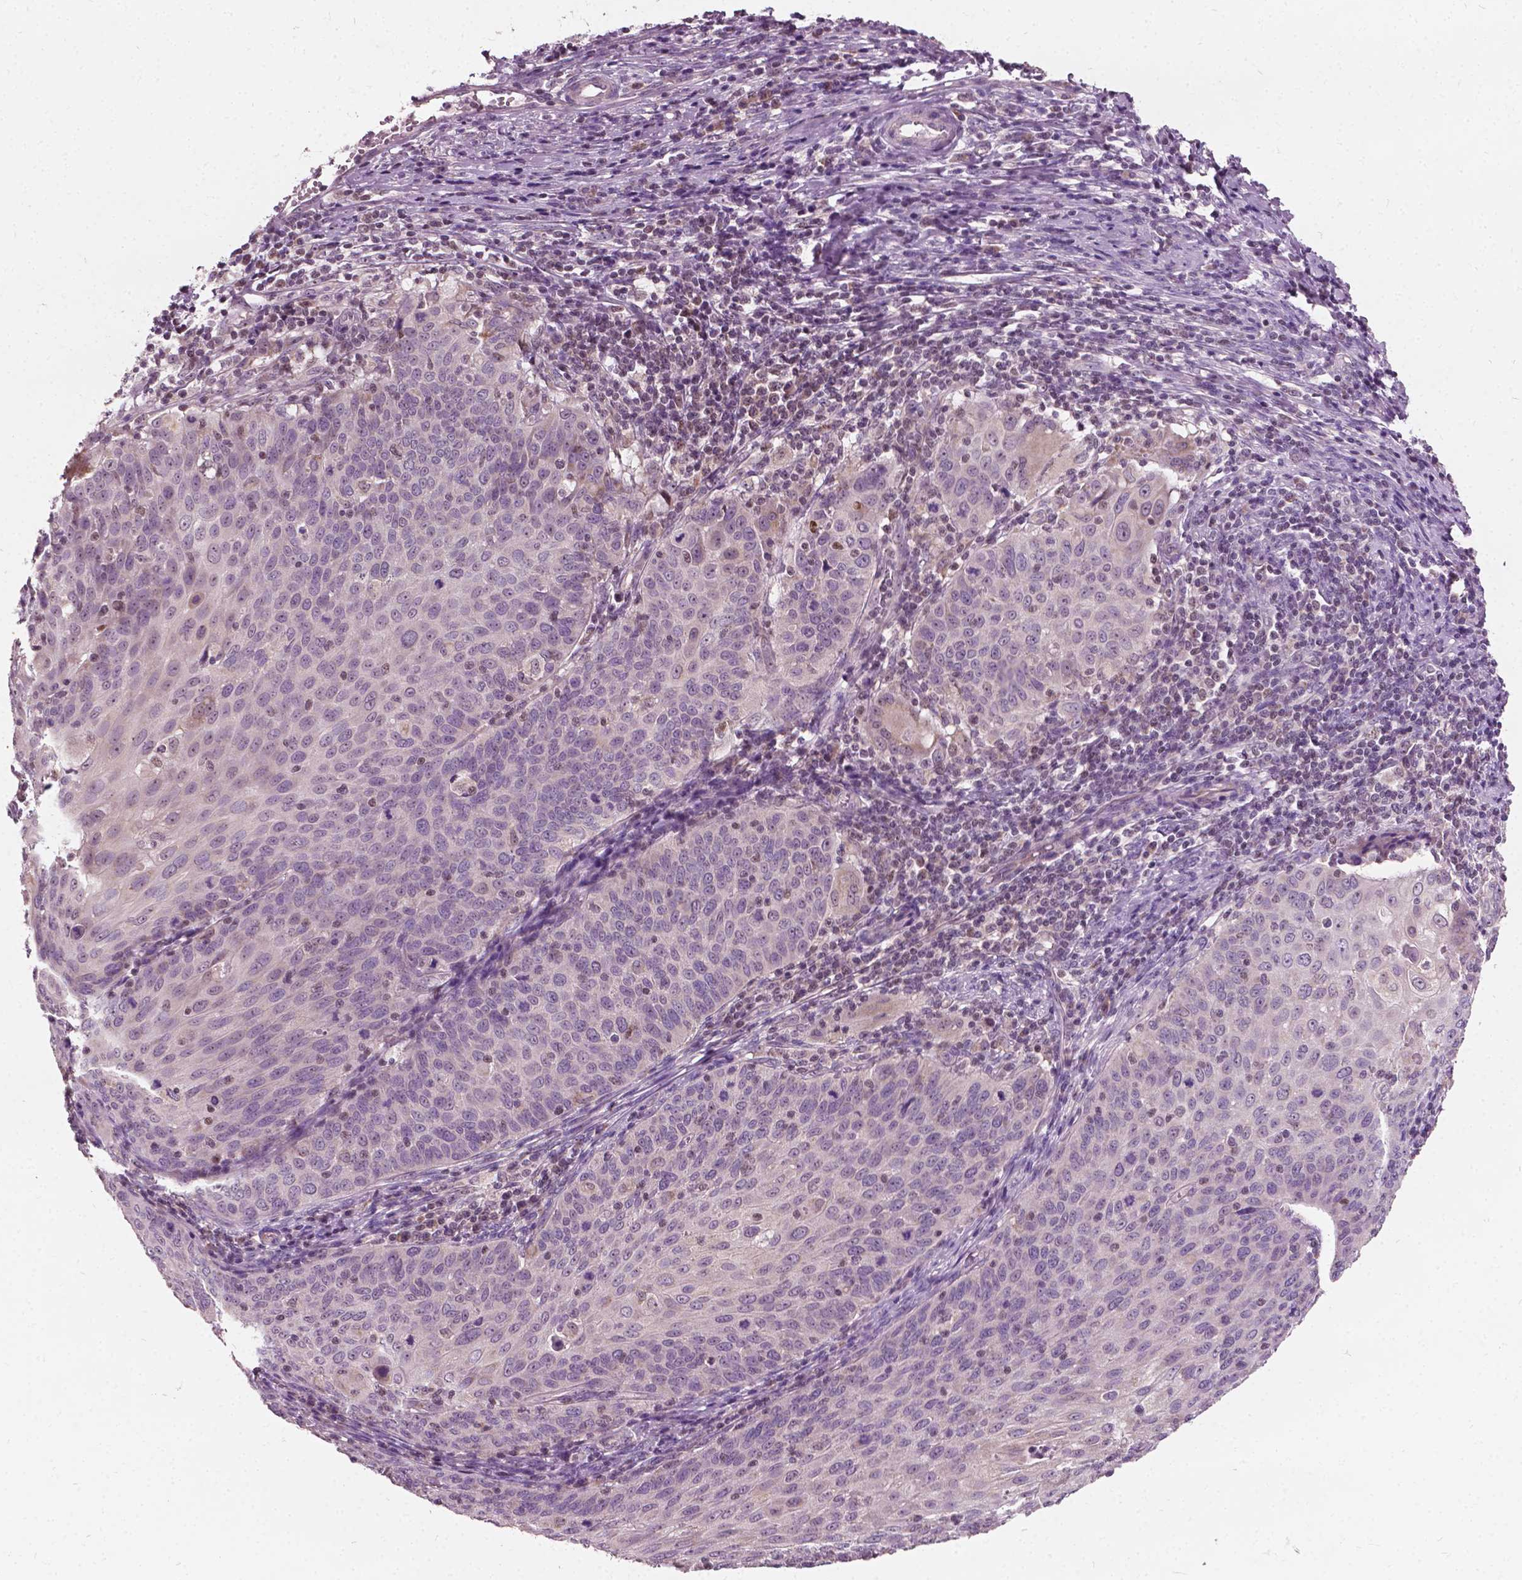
{"staining": {"intensity": "negative", "quantity": "none", "location": "none"}, "tissue": "cervical cancer", "cell_type": "Tumor cells", "image_type": "cancer", "snomed": [{"axis": "morphology", "description": "Squamous cell carcinoma, NOS"}, {"axis": "topography", "description": "Cervix"}], "caption": "The histopathology image reveals no staining of tumor cells in cervical cancer.", "gene": "ODF3L2", "patient": {"sex": "female", "age": 65}}